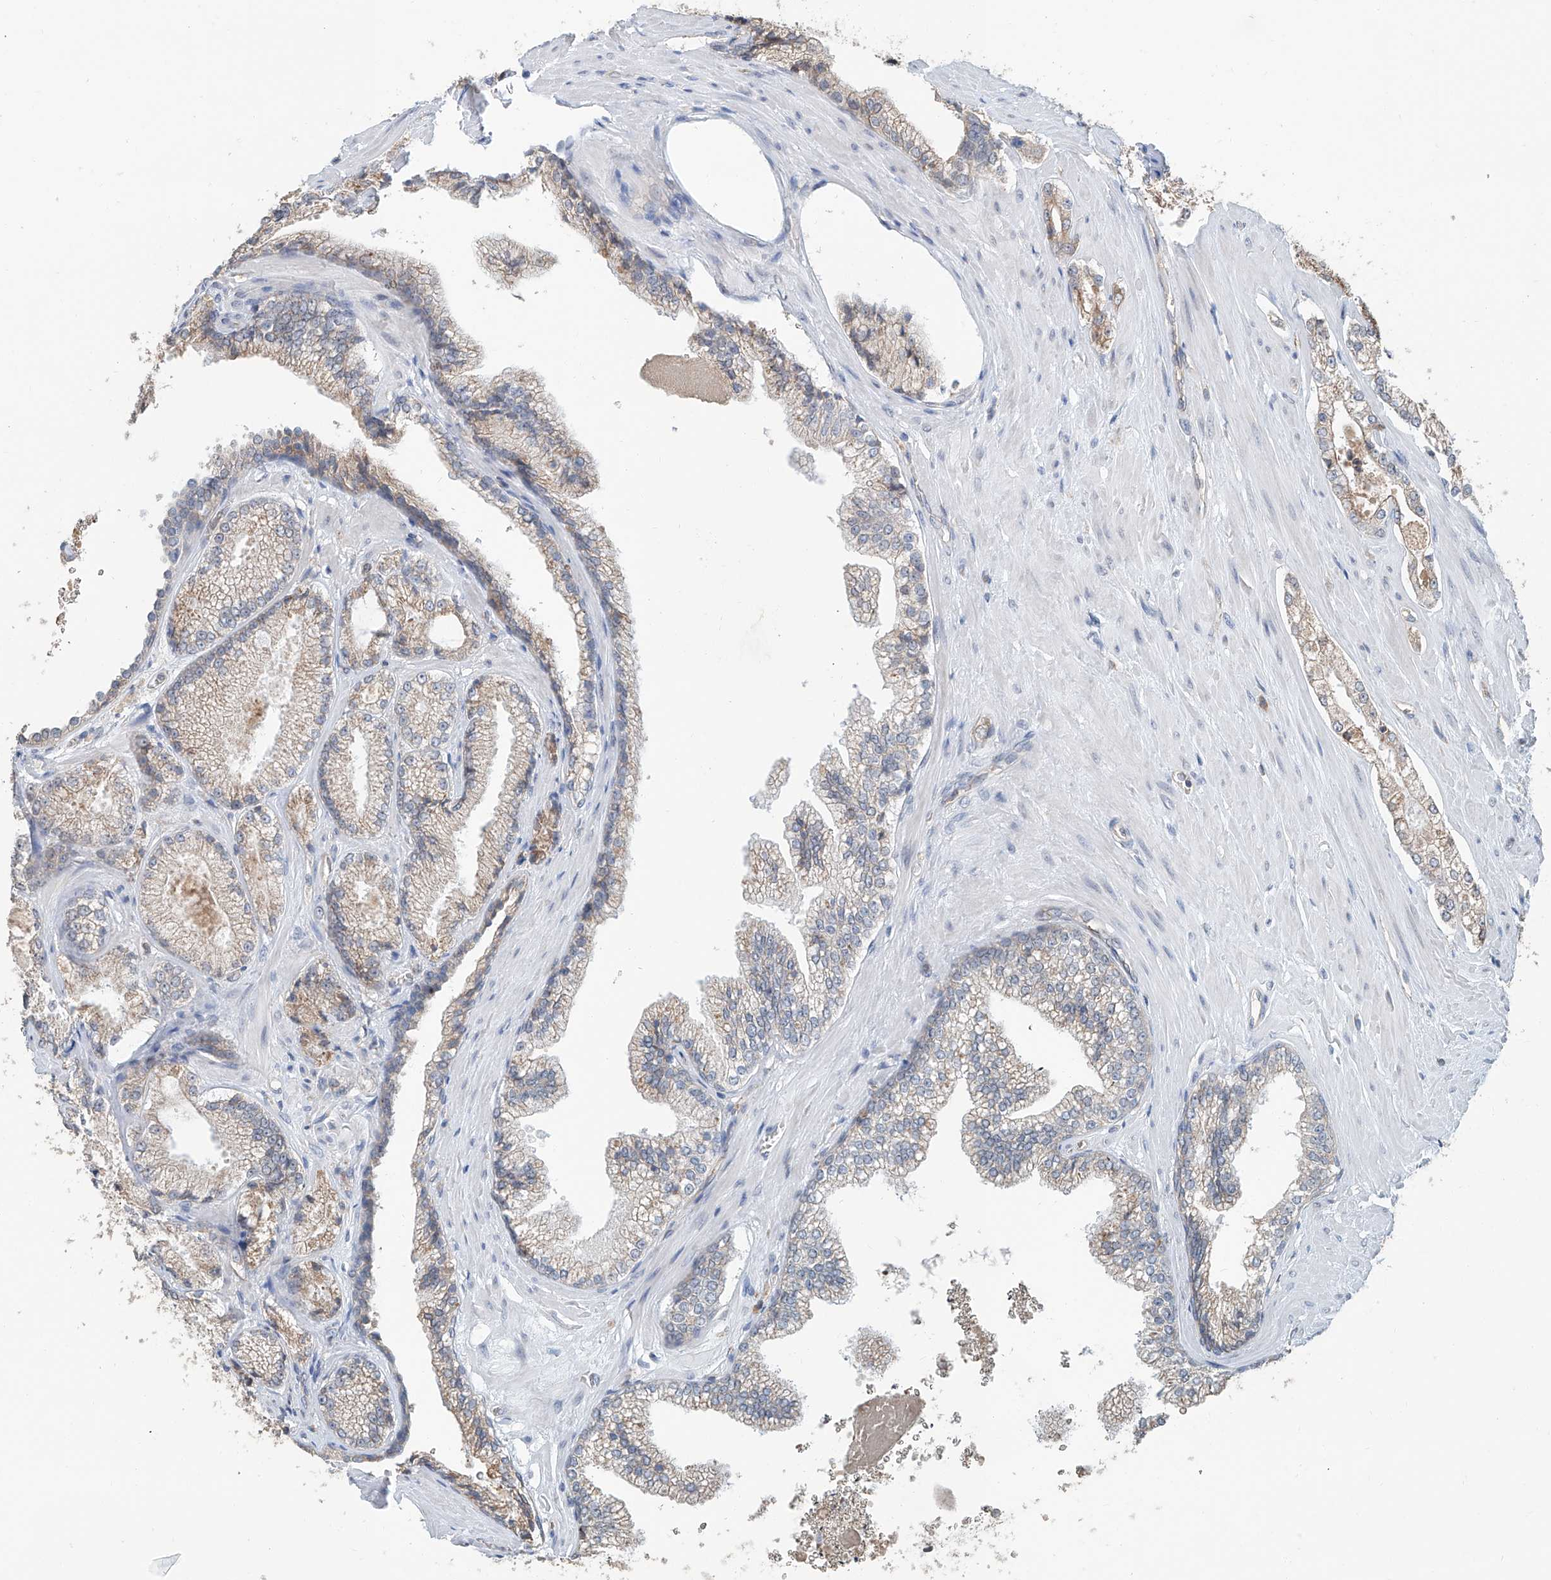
{"staining": {"intensity": "weak", "quantity": "25%-75%", "location": "cytoplasmic/membranous"}, "tissue": "prostate cancer", "cell_type": "Tumor cells", "image_type": "cancer", "snomed": [{"axis": "morphology", "description": "Adenocarcinoma, High grade"}, {"axis": "topography", "description": "Prostate"}], "caption": "This is an image of immunohistochemistry (IHC) staining of prostate cancer, which shows weak expression in the cytoplasmic/membranous of tumor cells.", "gene": "KCNK10", "patient": {"sex": "male", "age": 73}}